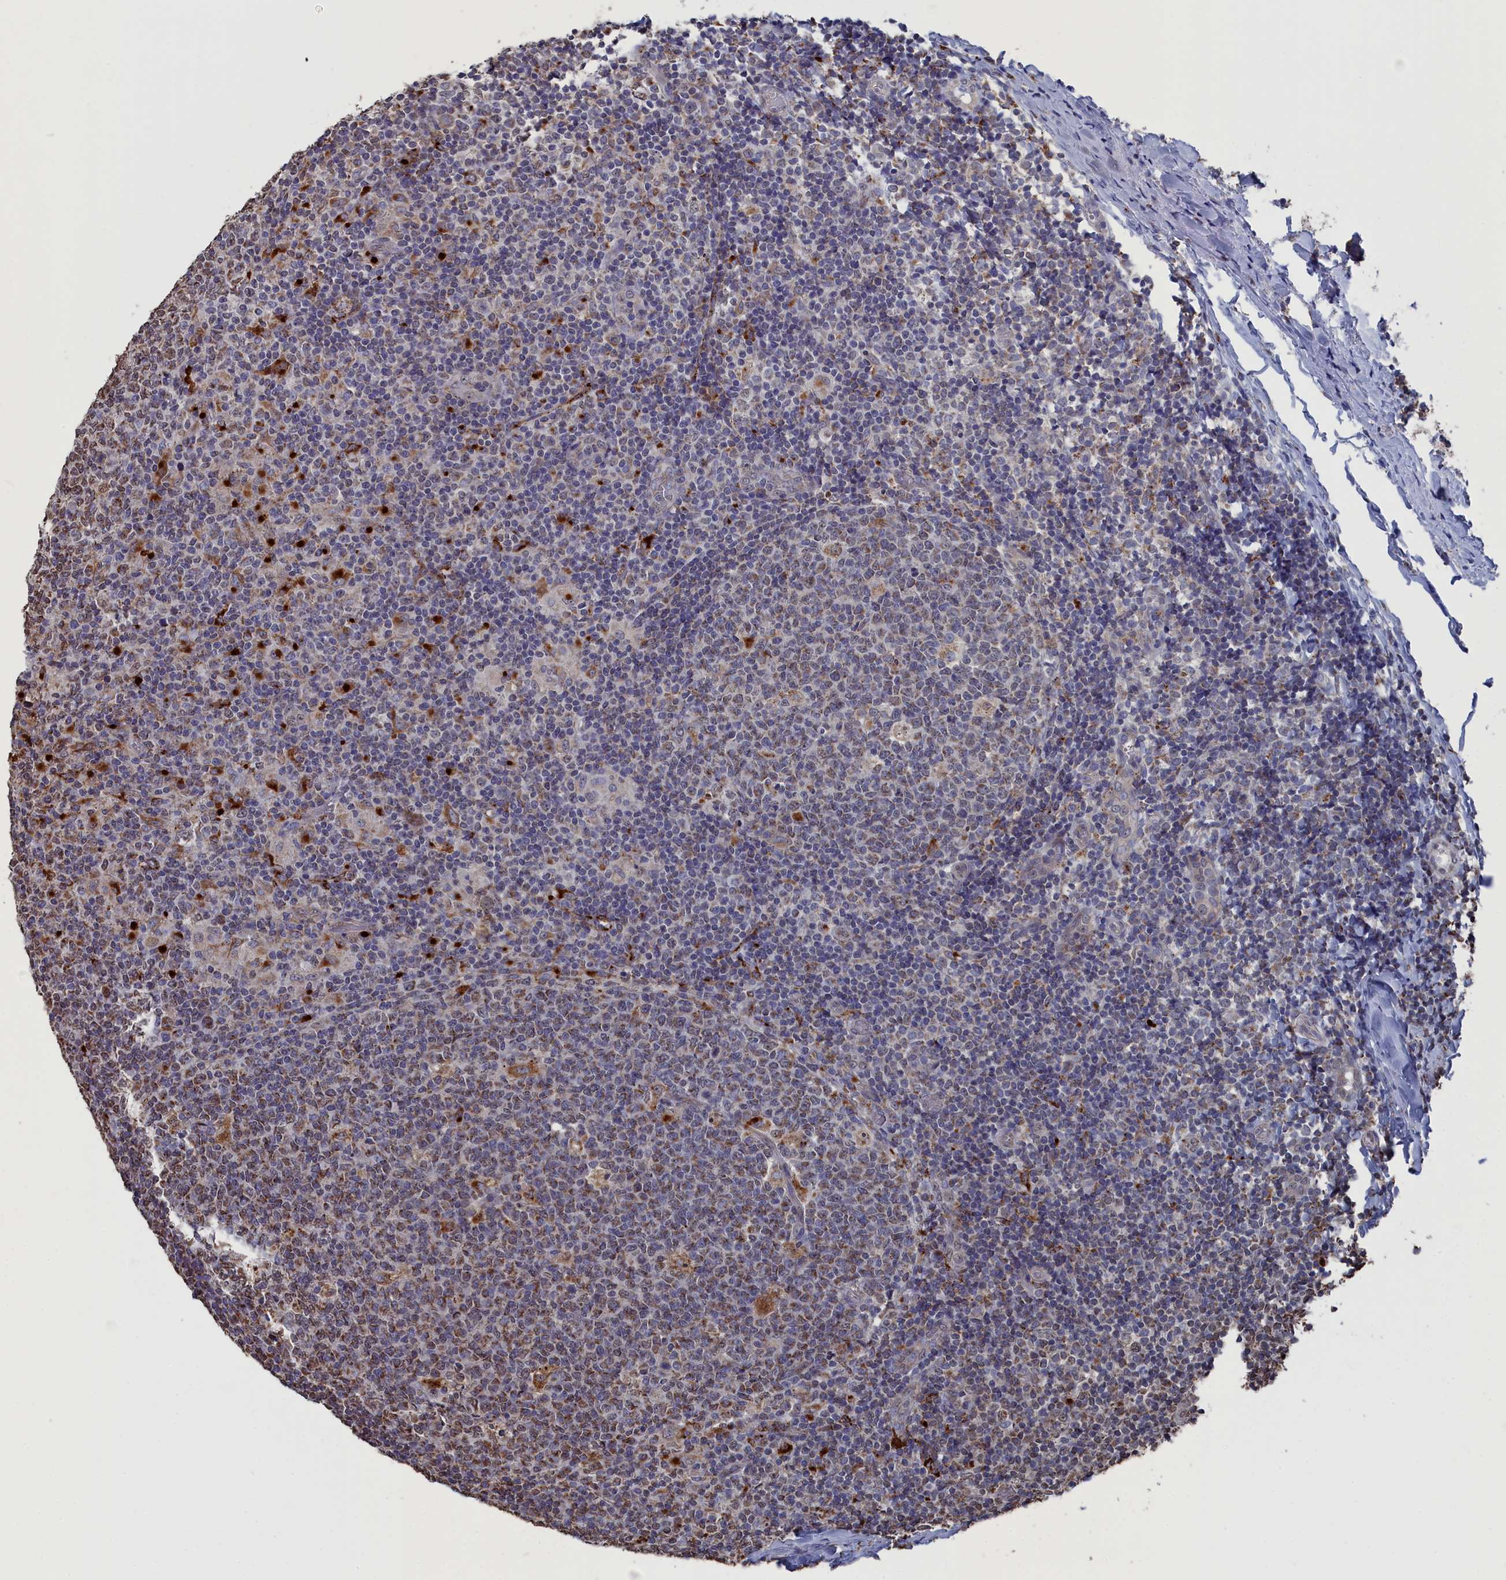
{"staining": {"intensity": "moderate", "quantity": "25%-75%", "location": "cytoplasmic/membranous"}, "tissue": "tonsil", "cell_type": "Germinal center cells", "image_type": "normal", "snomed": [{"axis": "morphology", "description": "Normal tissue, NOS"}, {"axis": "topography", "description": "Tonsil"}], "caption": "Immunohistochemistry staining of unremarkable tonsil, which displays medium levels of moderate cytoplasmic/membranous expression in about 25%-75% of germinal center cells indicating moderate cytoplasmic/membranous protein positivity. The staining was performed using DAB (3,3'-diaminobenzidine) (brown) for protein detection and nuclei were counterstained in hematoxylin (blue).", "gene": "SMG9", "patient": {"sex": "female", "age": 19}}